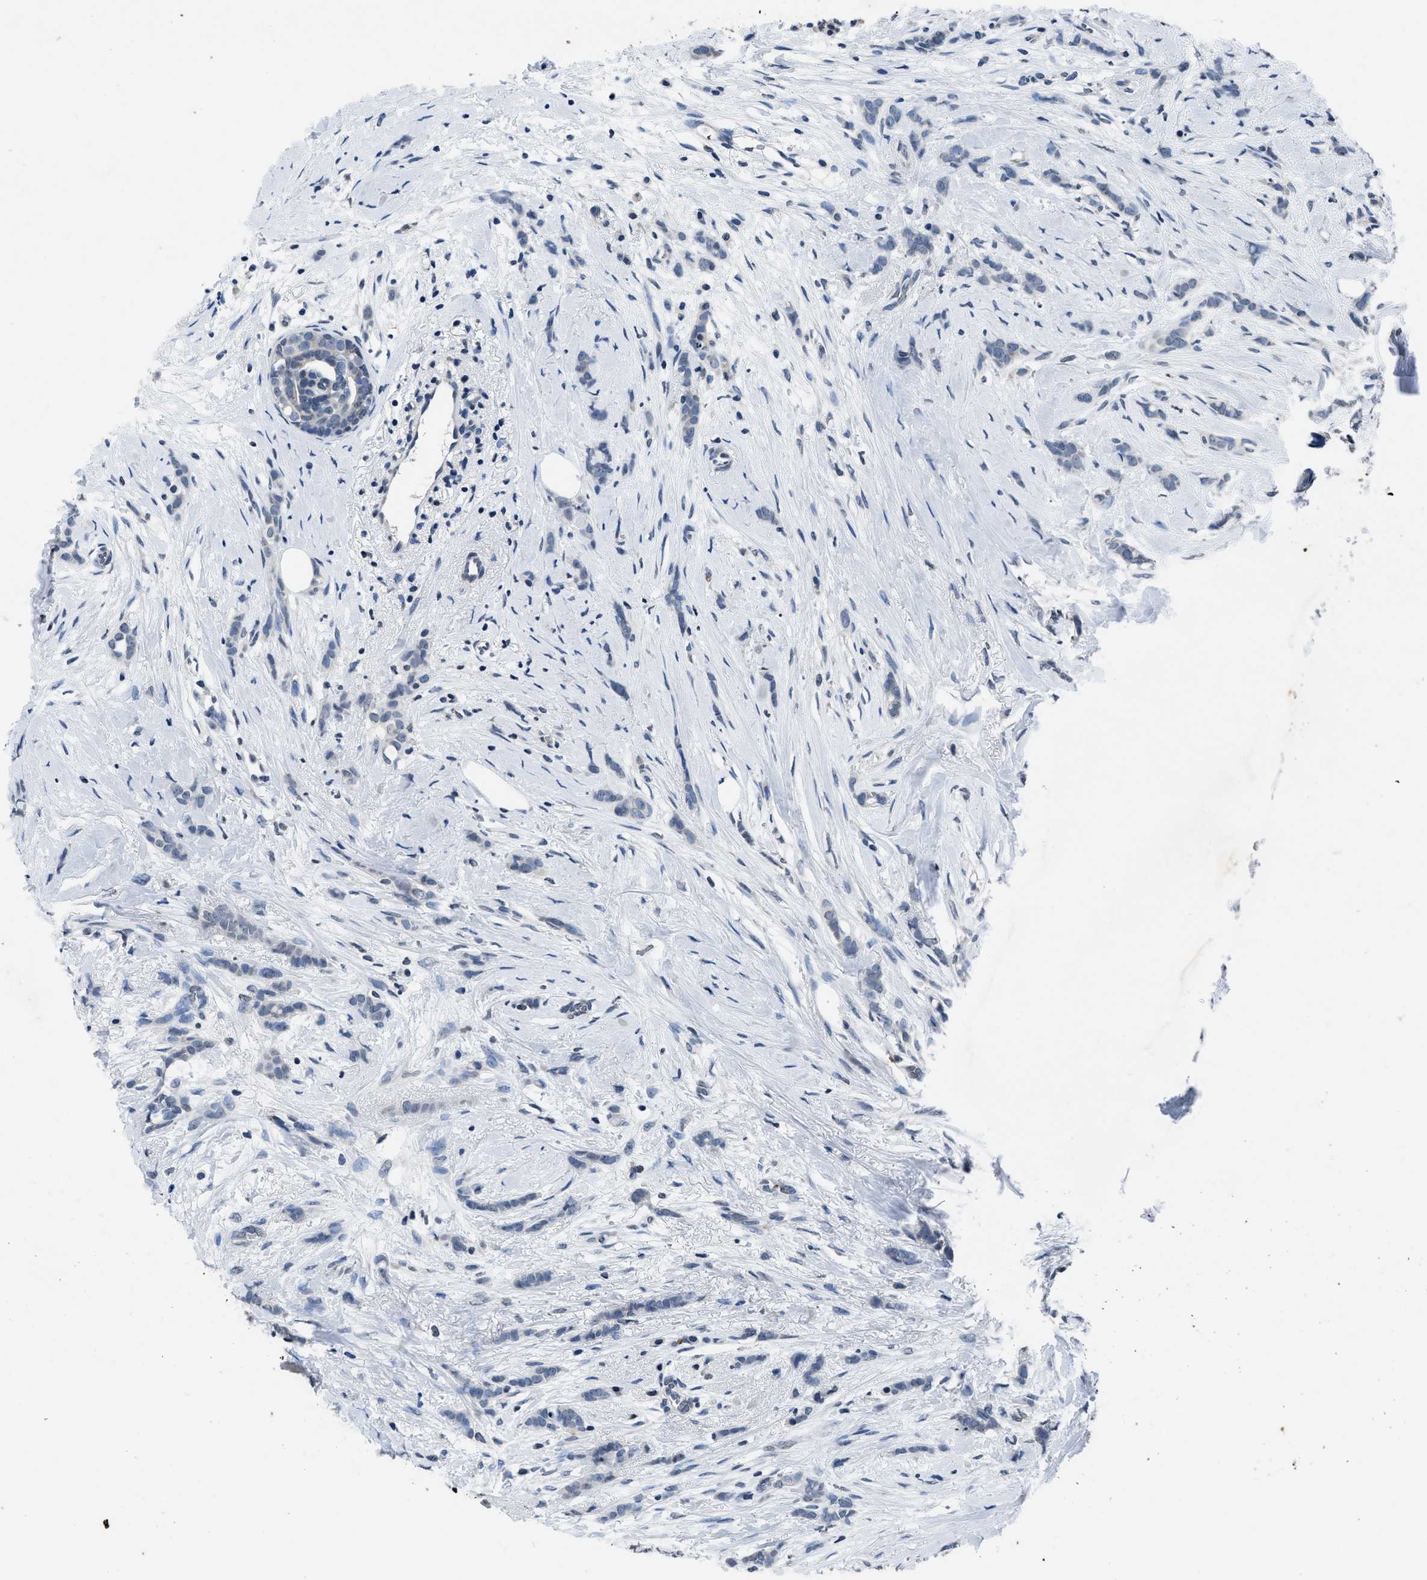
{"staining": {"intensity": "negative", "quantity": "none", "location": "none"}, "tissue": "breast cancer", "cell_type": "Tumor cells", "image_type": "cancer", "snomed": [{"axis": "morphology", "description": "Lobular carcinoma, in situ"}, {"axis": "morphology", "description": "Lobular carcinoma"}, {"axis": "topography", "description": "Breast"}], "caption": "High magnification brightfield microscopy of breast cancer (lobular carcinoma in situ) stained with DAB (3,3'-diaminobenzidine) (brown) and counterstained with hematoxylin (blue): tumor cells show no significant positivity.", "gene": "ITGA2B", "patient": {"sex": "female", "age": 41}}